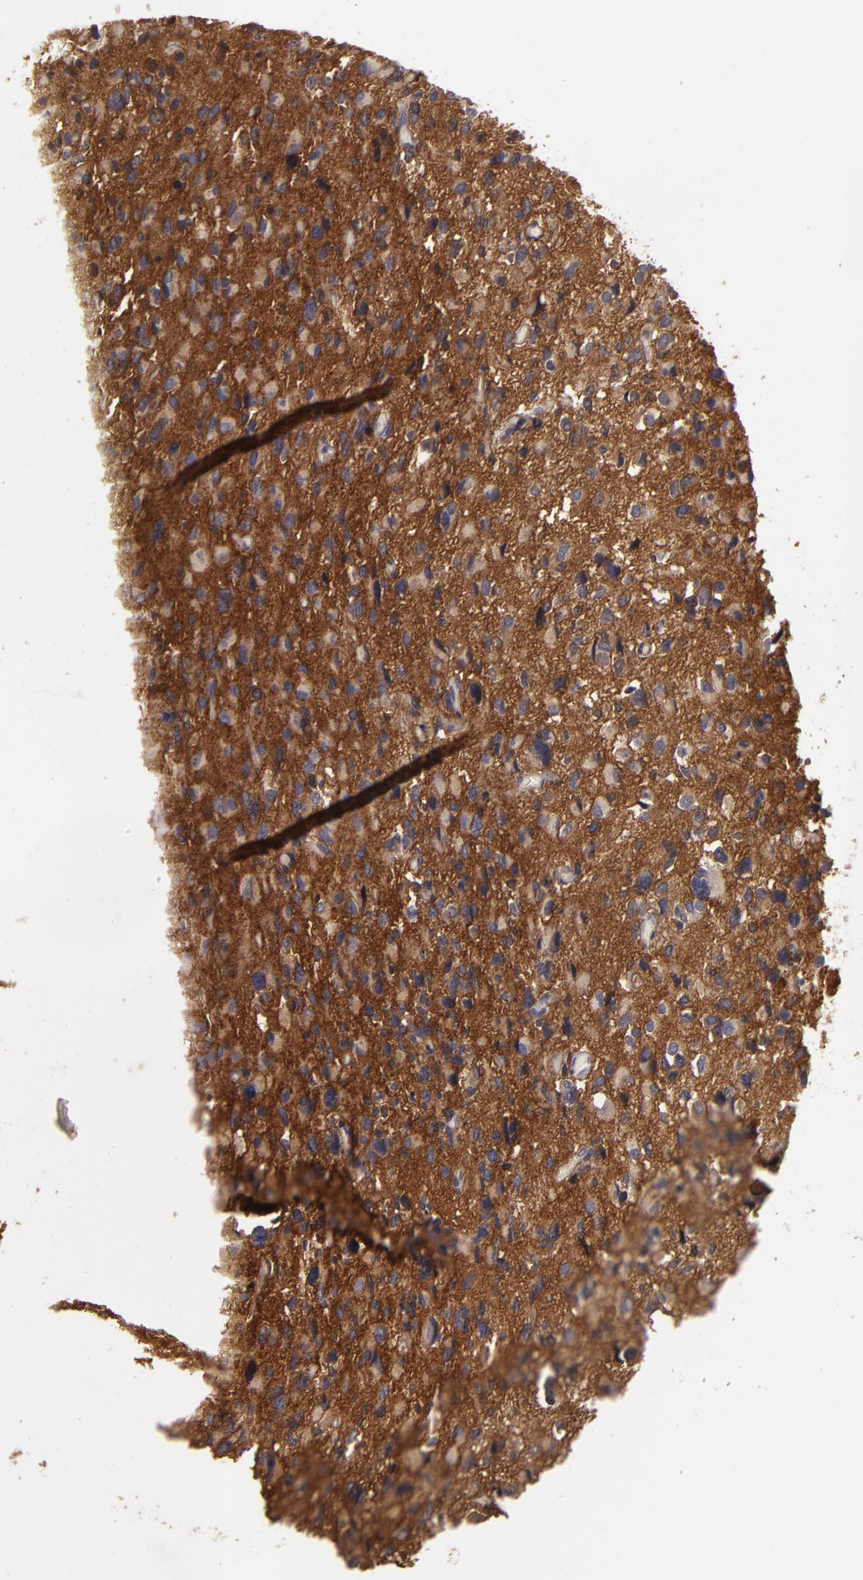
{"staining": {"intensity": "strong", "quantity": ">75%", "location": "cytoplasmic/membranous"}, "tissue": "glioma", "cell_type": "Tumor cells", "image_type": "cancer", "snomed": [{"axis": "morphology", "description": "Glioma, malignant, High grade"}, {"axis": "topography", "description": "Brain"}], "caption": "Malignant glioma (high-grade) stained for a protein (brown) shows strong cytoplasmic/membranous positive staining in about >75% of tumor cells.", "gene": "HRAS", "patient": {"sex": "male", "age": 69}}